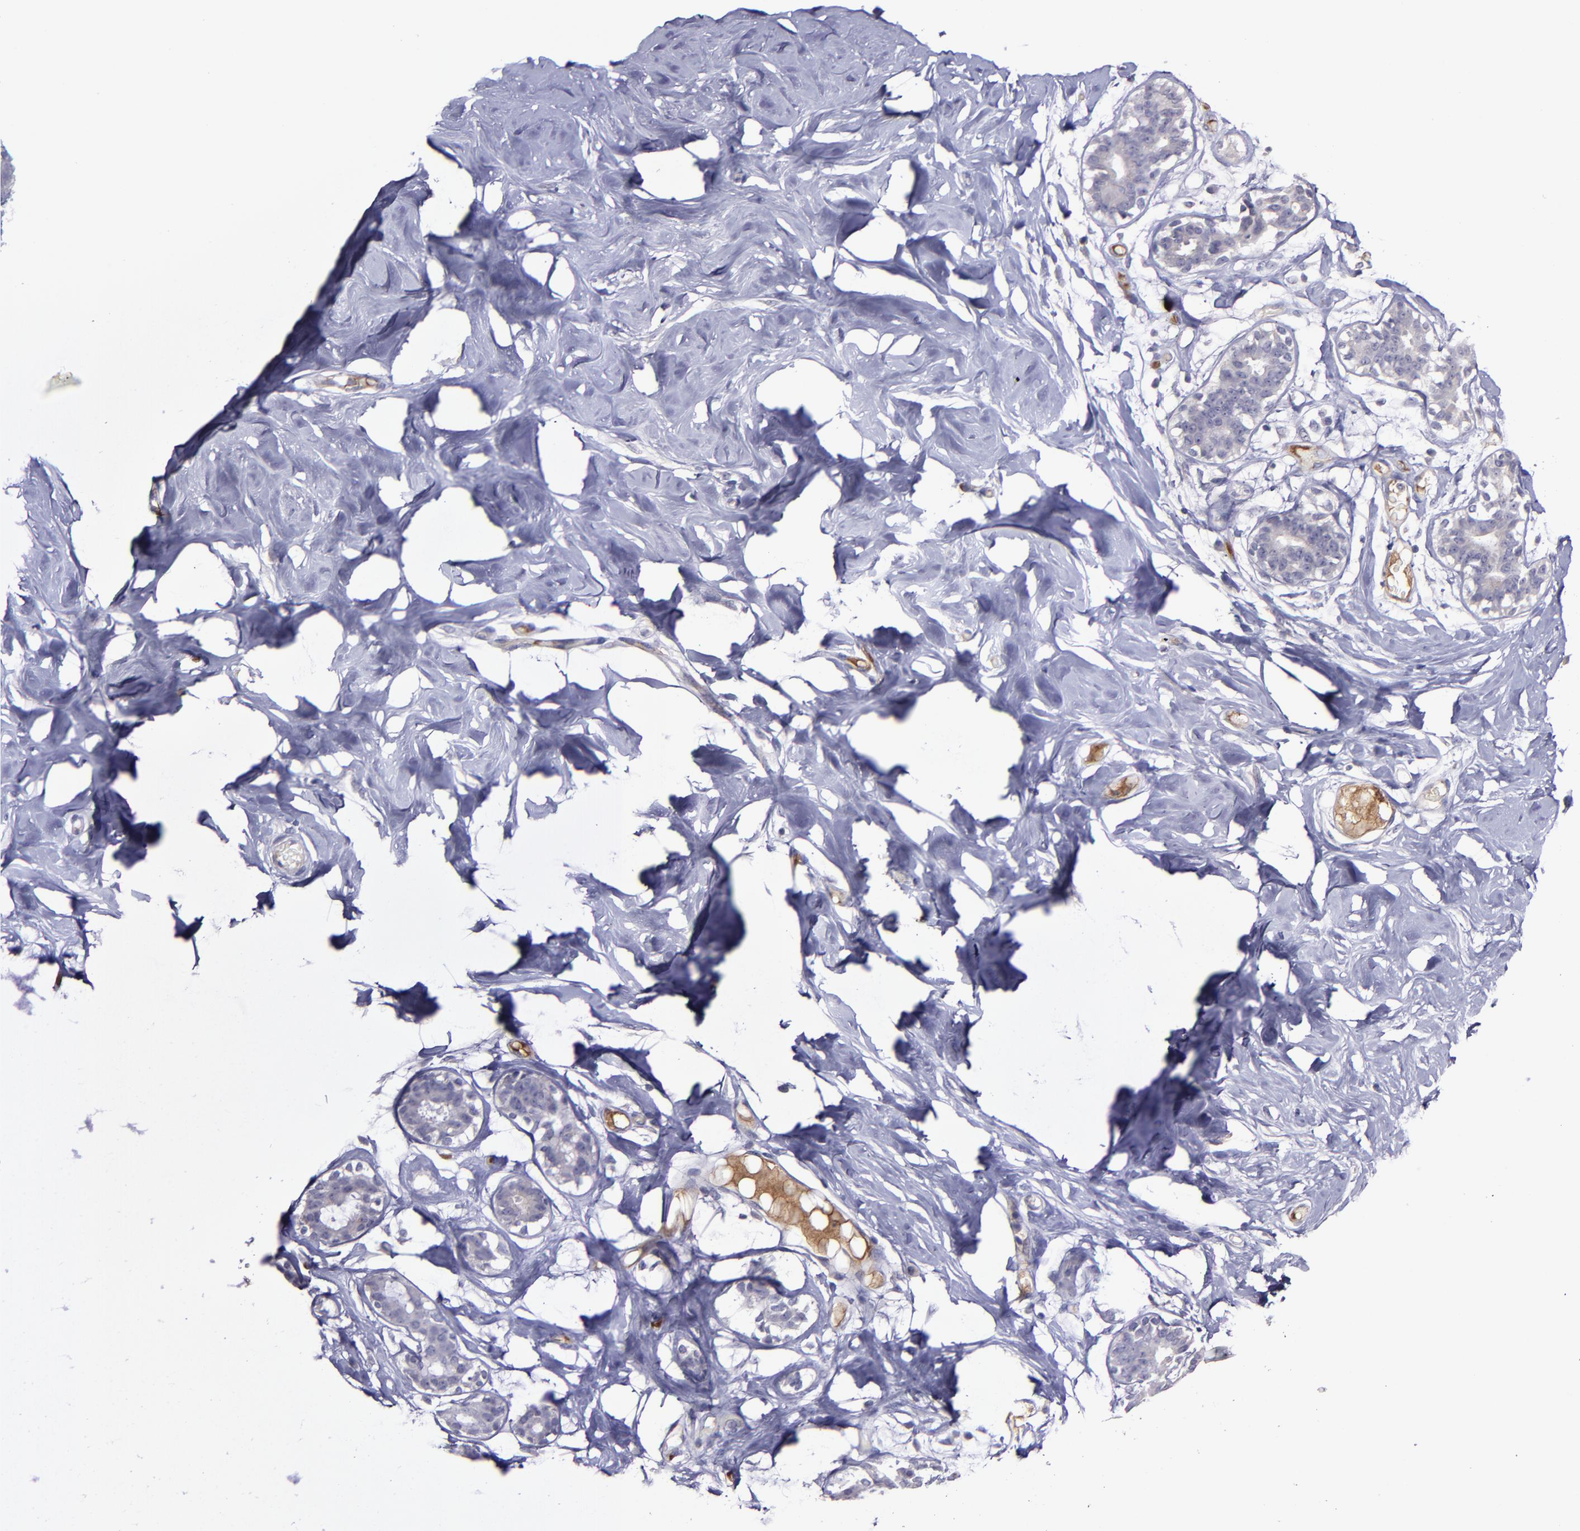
{"staining": {"intensity": "negative", "quantity": "none", "location": "none"}, "tissue": "breast", "cell_type": "Adipocytes", "image_type": "normal", "snomed": [{"axis": "morphology", "description": "Normal tissue, NOS"}, {"axis": "topography", "description": "Breast"}, {"axis": "topography", "description": "Soft tissue"}], "caption": "Breast was stained to show a protein in brown. There is no significant expression in adipocytes. (DAB immunohistochemistry visualized using brightfield microscopy, high magnification).", "gene": "MASP1", "patient": {"sex": "female", "age": 25}}